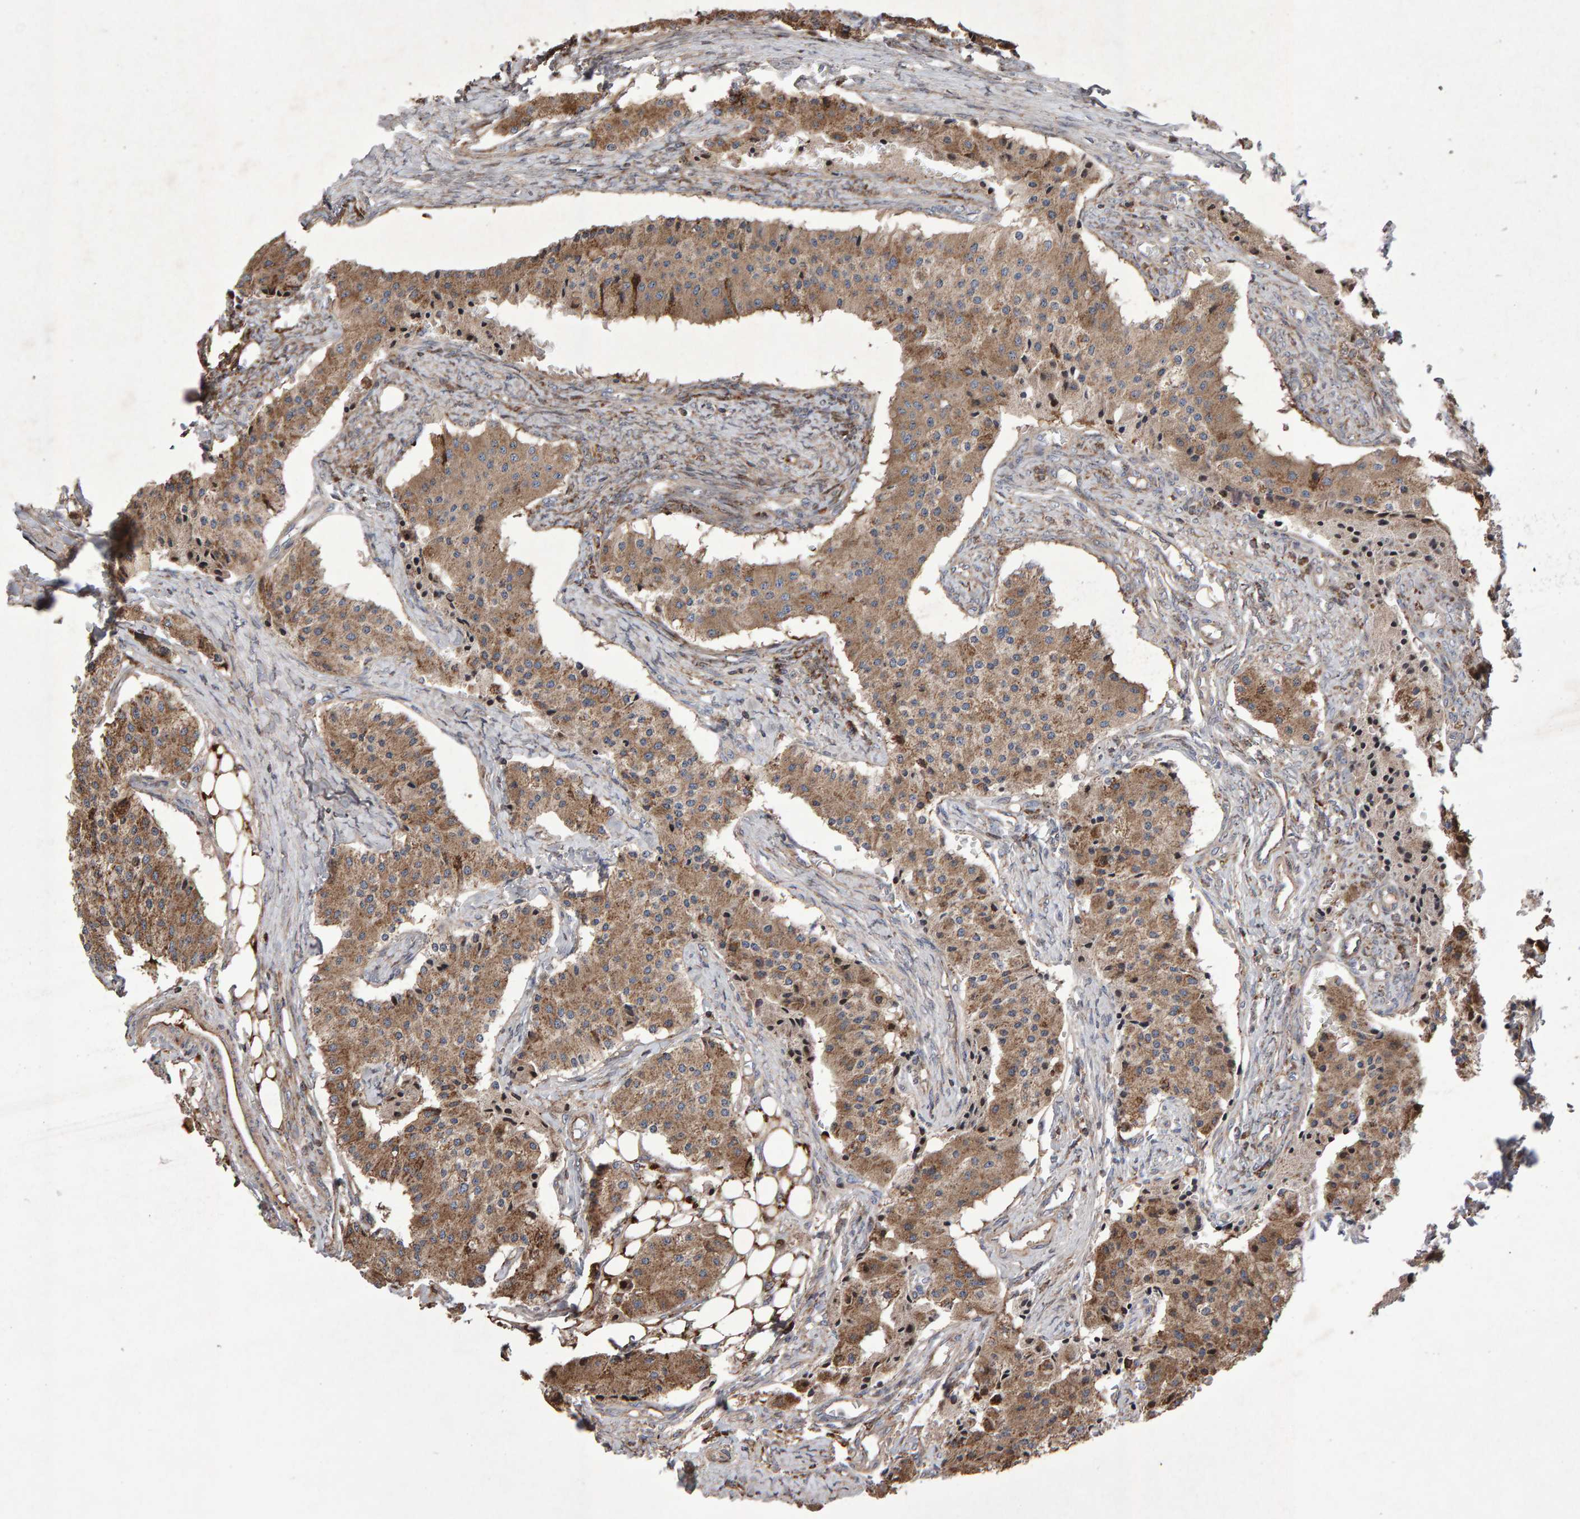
{"staining": {"intensity": "moderate", "quantity": ">75%", "location": "cytoplasmic/membranous"}, "tissue": "carcinoid", "cell_type": "Tumor cells", "image_type": "cancer", "snomed": [{"axis": "morphology", "description": "Carcinoid, malignant, NOS"}, {"axis": "topography", "description": "Colon"}], "caption": "Immunohistochemistry (IHC) image of human carcinoid stained for a protein (brown), which reveals medium levels of moderate cytoplasmic/membranous positivity in about >75% of tumor cells.", "gene": "PECR", "patient": {"sex": "female", "age": 52}}